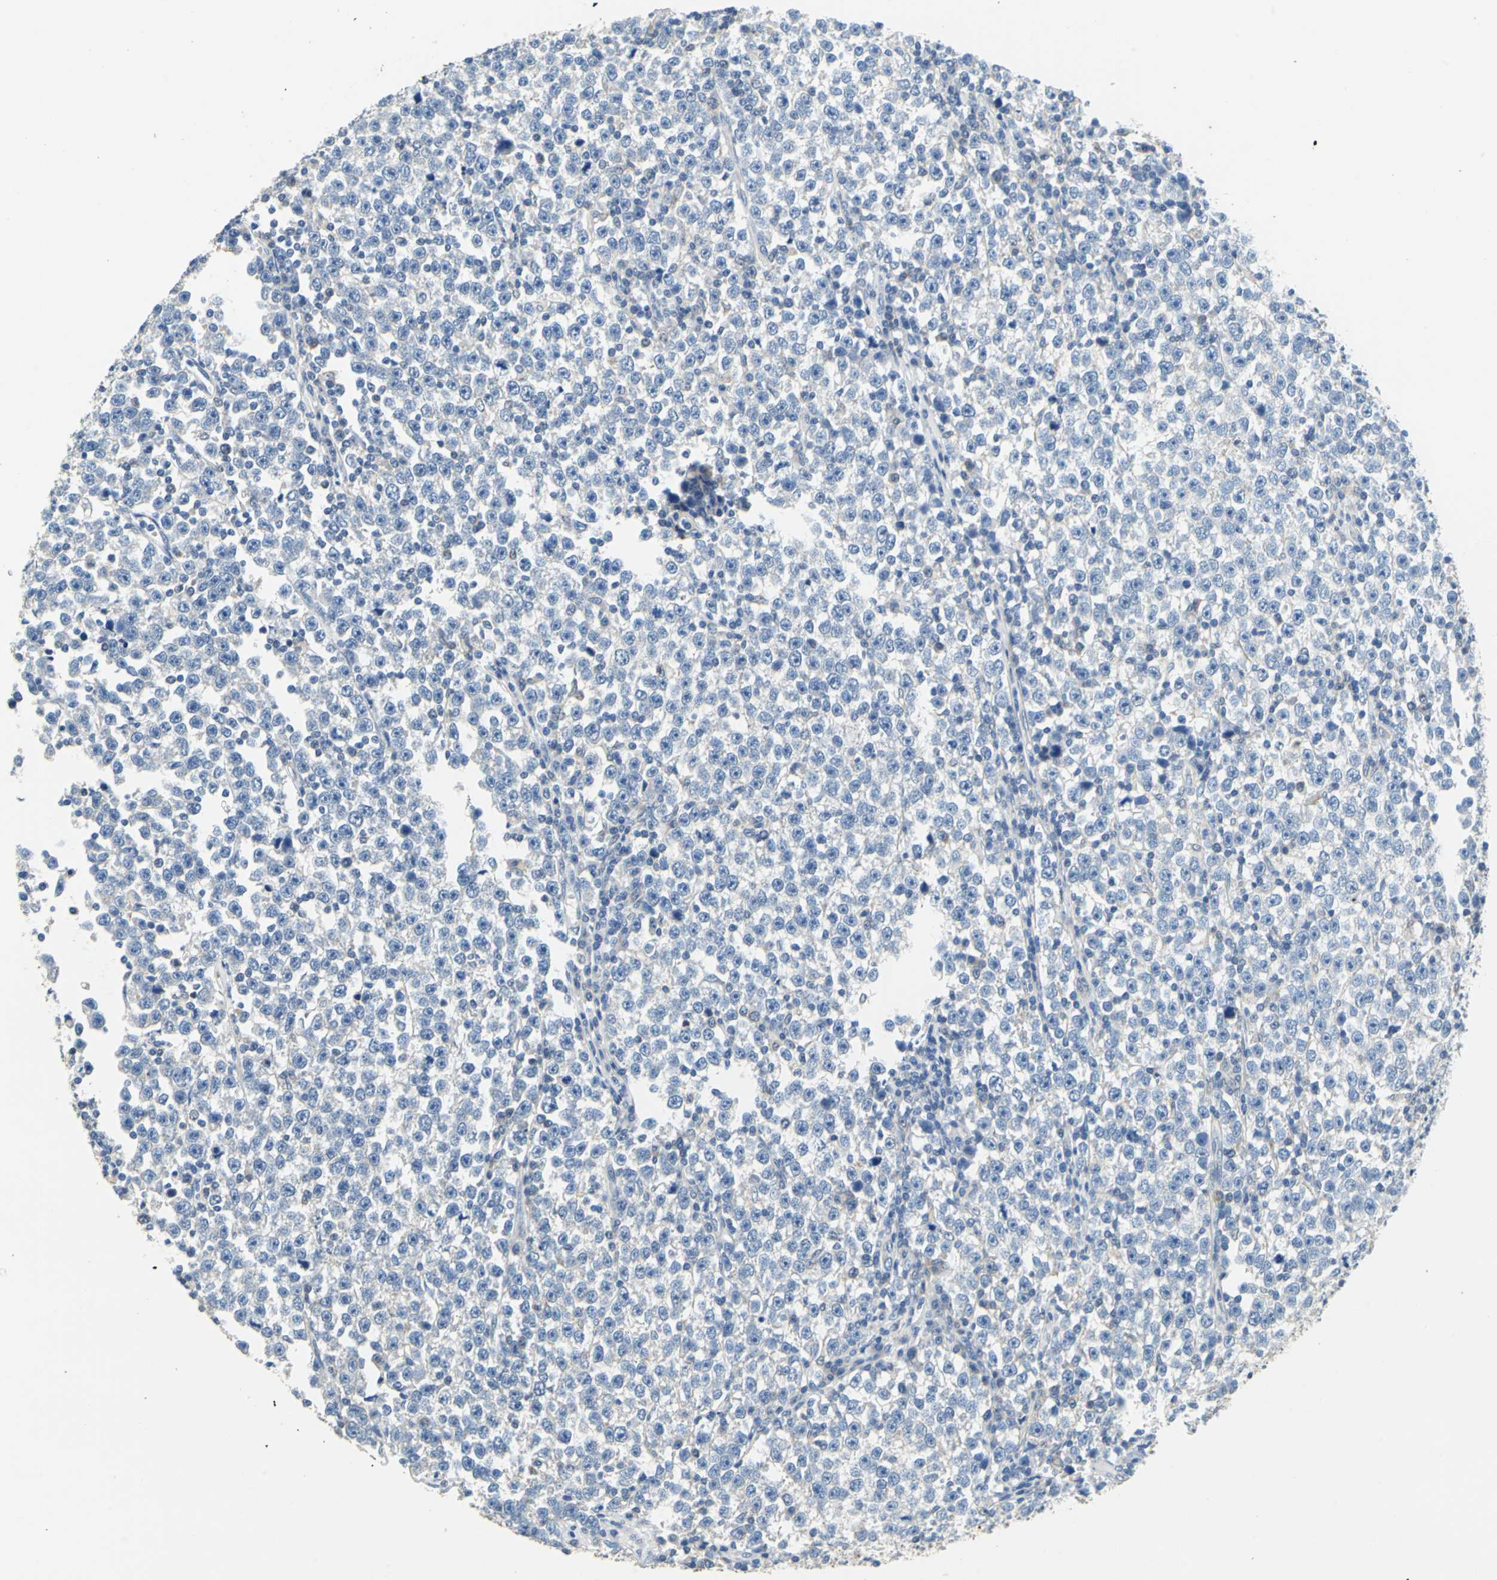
{"staining": {"intensity": "negative", "quantity": "none", "location": "none"}, "tissue": "testis cancer", "cell_type": "Tumor cells", "image_type": "cancer", "snomed": [{"axis": "morphology", "description": "Seminoma, NOS"}, {"axis": "topography", "description": "Testis"}], "caption": "Immunohistochemistry of human testis seminoma demonstrates no expression in tumor cells.", "gene": "TEX264", "patient": {"sex": "male", "age": 43}}